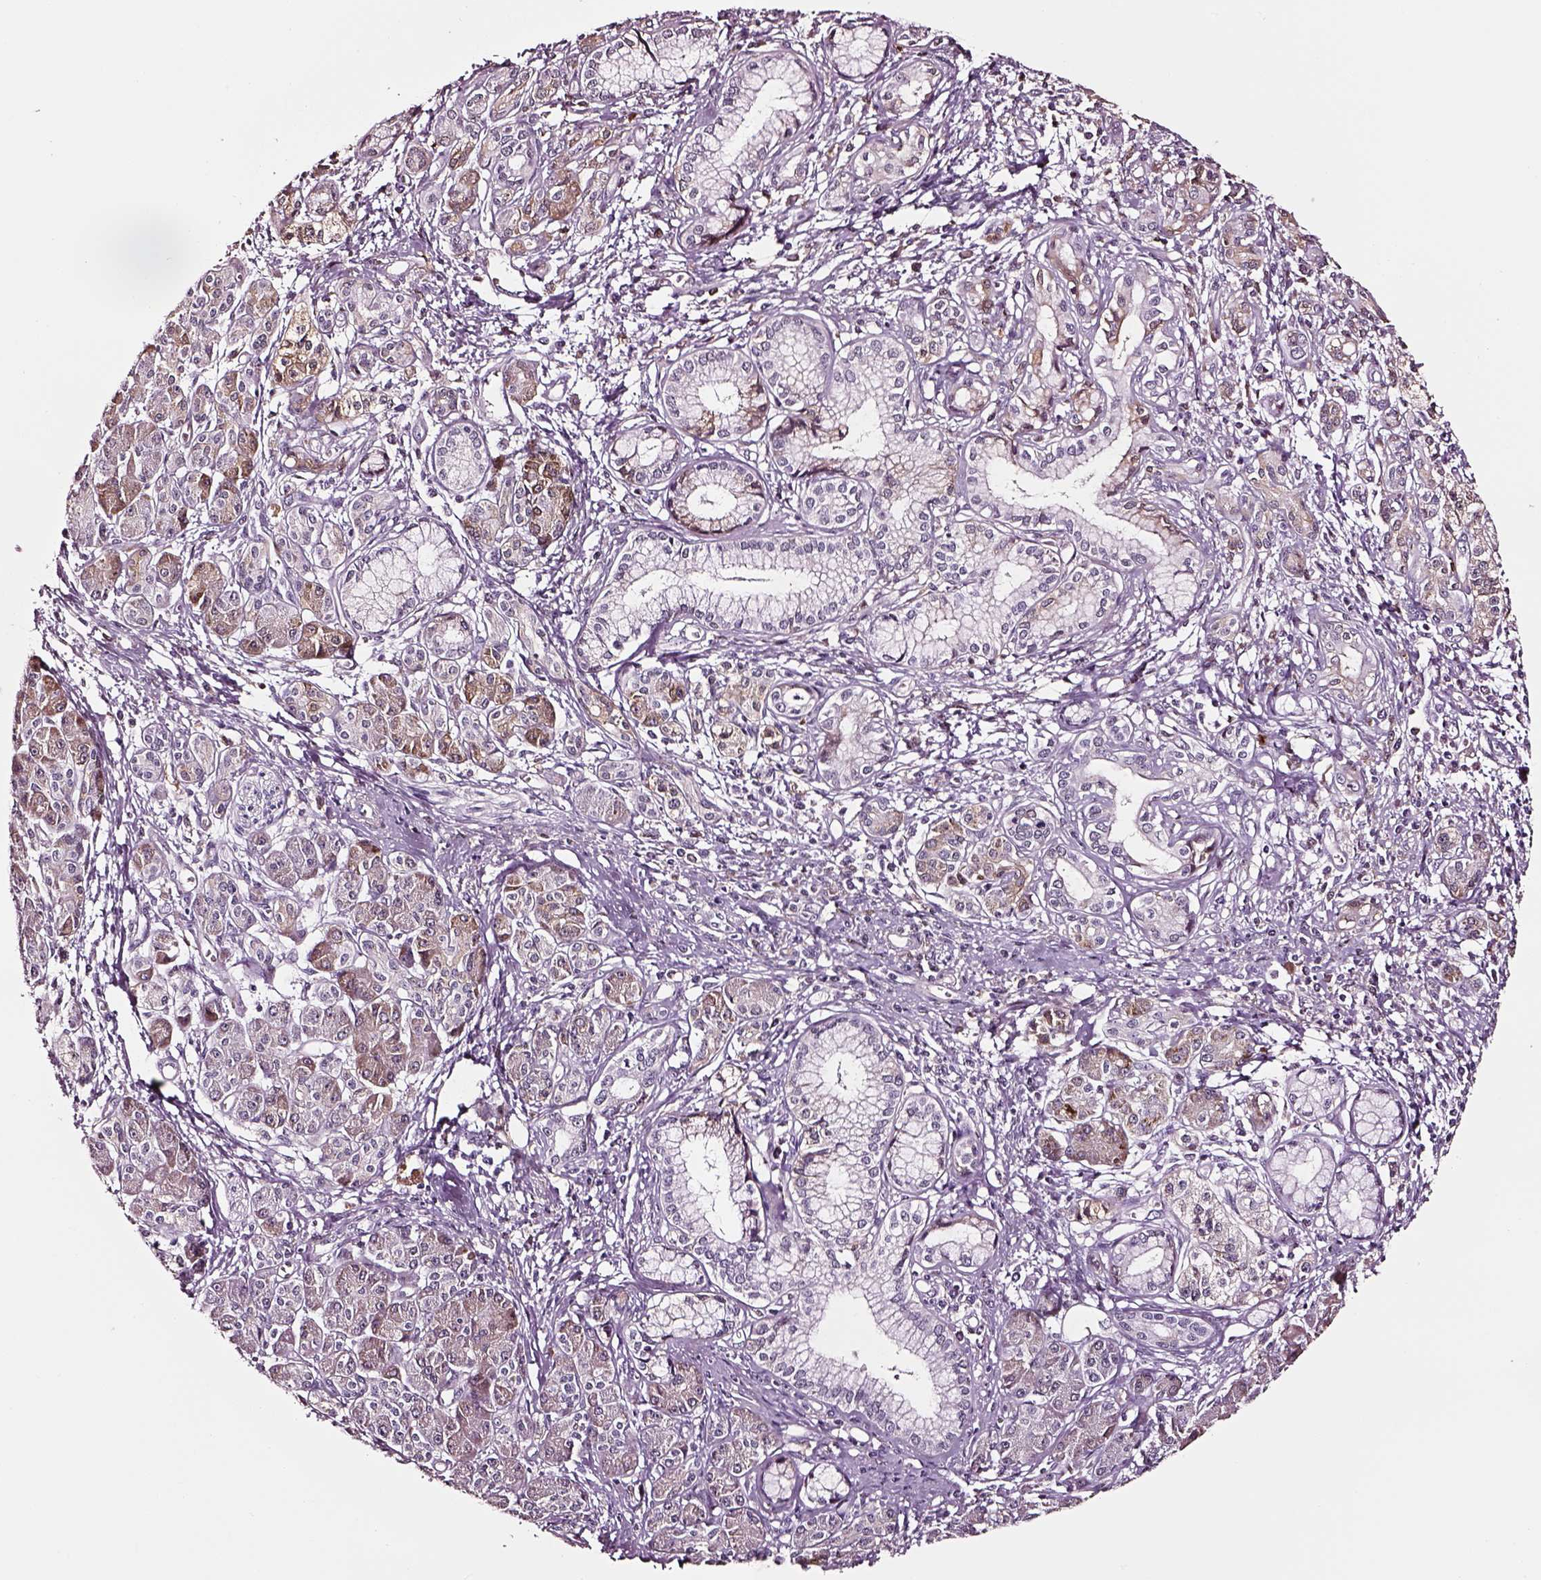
{"staining": {"intensity": "negative", "quantity": "none", "location": "none"}, "tissue": "pancreatic cancer", "cell_type": "Tumor cells", "image_type": "cancer", "snomed": [{"axis": "morphology", "description": "Adenocarcinoma, NOS"}, {"axis": "topography", "description": "Pancreas"}], "caption": "Tumor cells are negative for protein expression in human pancreatic adenocarcinoma.", "gene": "TF", "patient": {"sex": "male", "age": 70}}